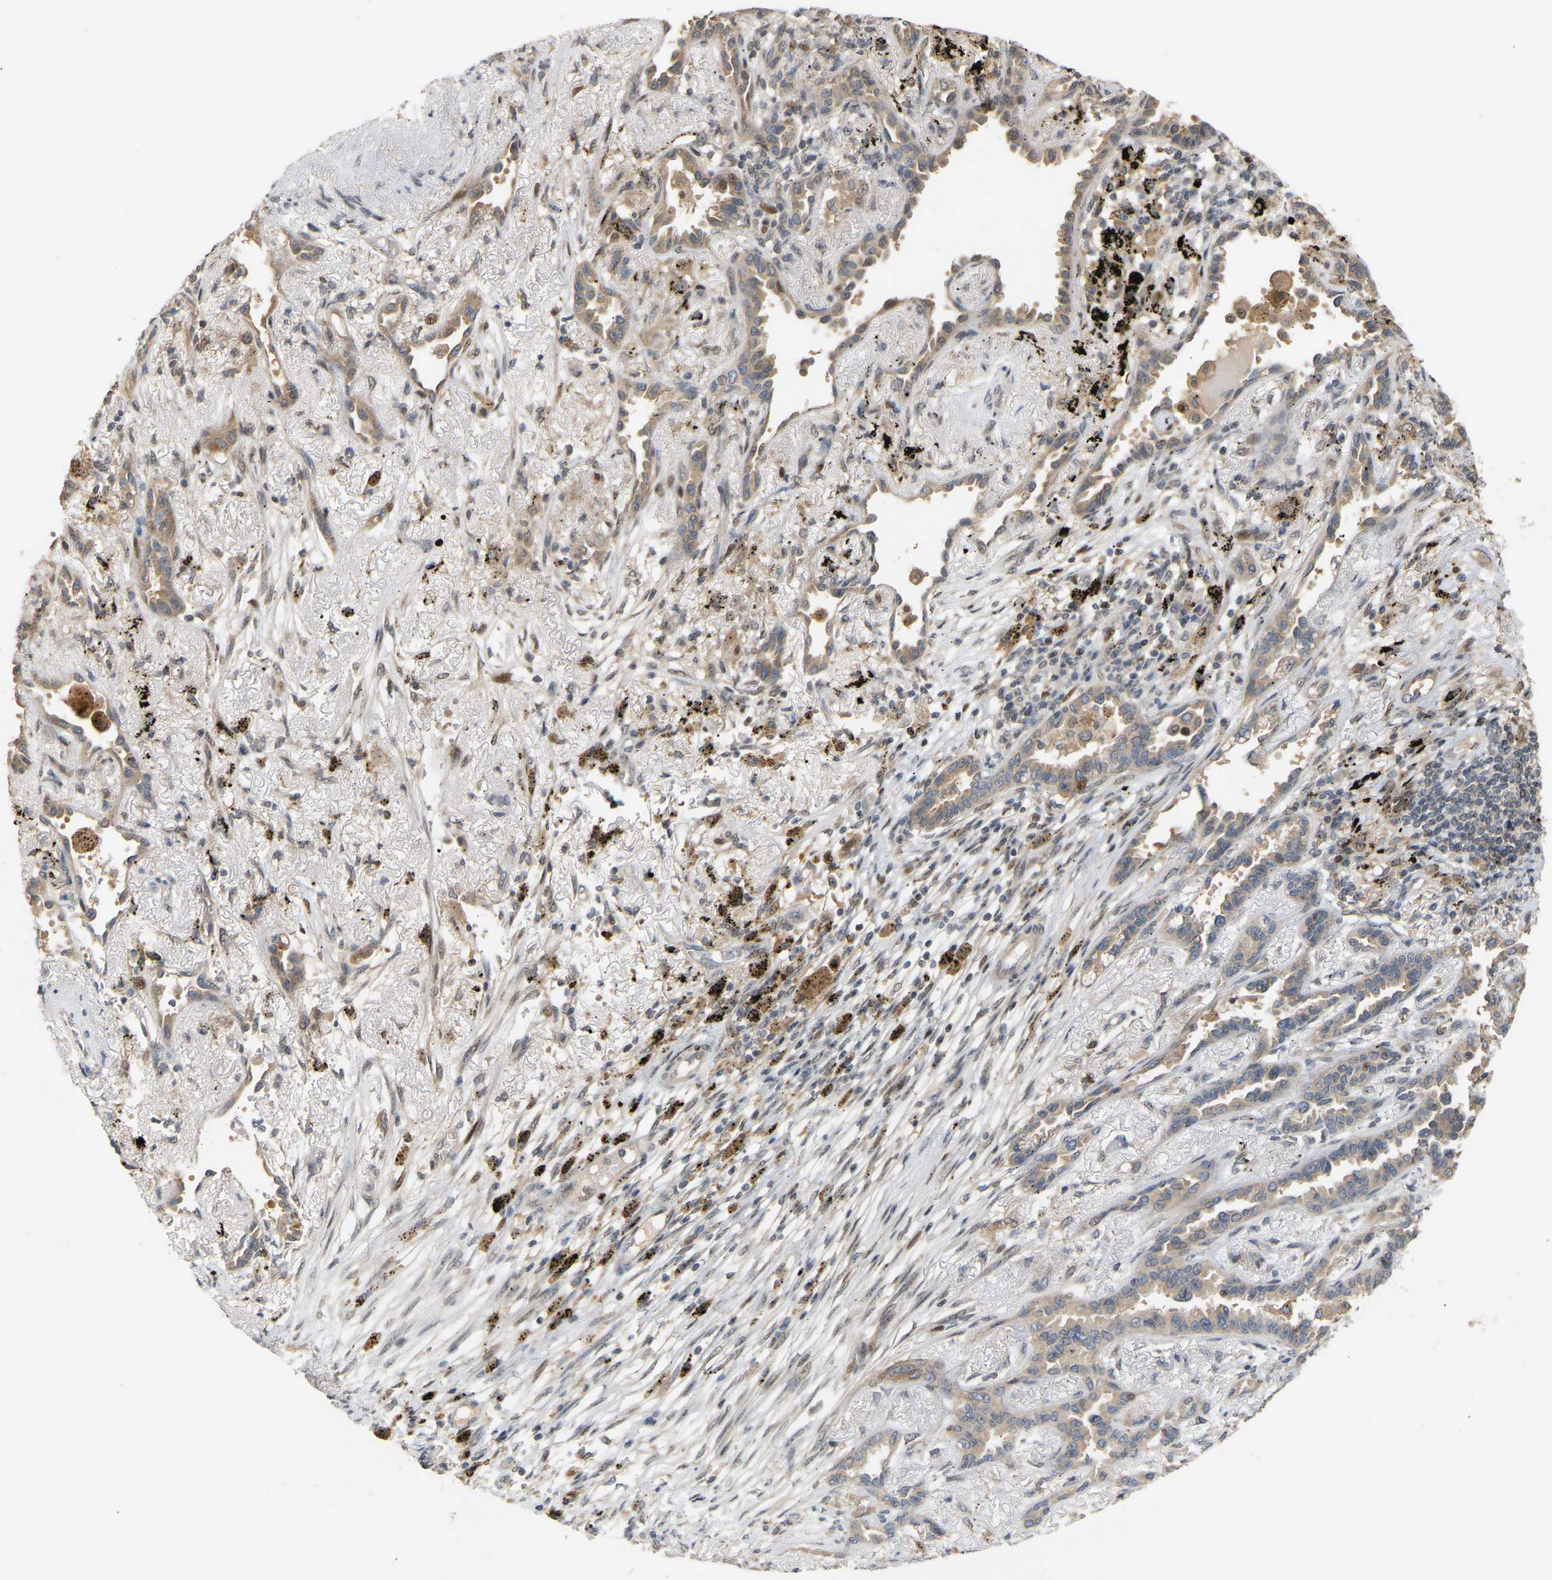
{"staining": {"intensity": "weak", "quantity": "25%-75%", "location": "cytoplasmic/membranous"}, "tissue": "lung cancer", "cell_type": "Tumor cells", "image_type": "cancer", "snomed": [{"axis": "morphology", "description": "Adenocarcinoma, NOS"}, {"axis": "topography", "description": "Lung"}], "caption": "Brown immunohistochemical staining in human lung adenocarcinoma exhibits weak cytoplasmic/membranous staining in about 25%-75% of tumor cells.", "gene": "PTPN4", "patient": {"sex": "male", "age": 59}}